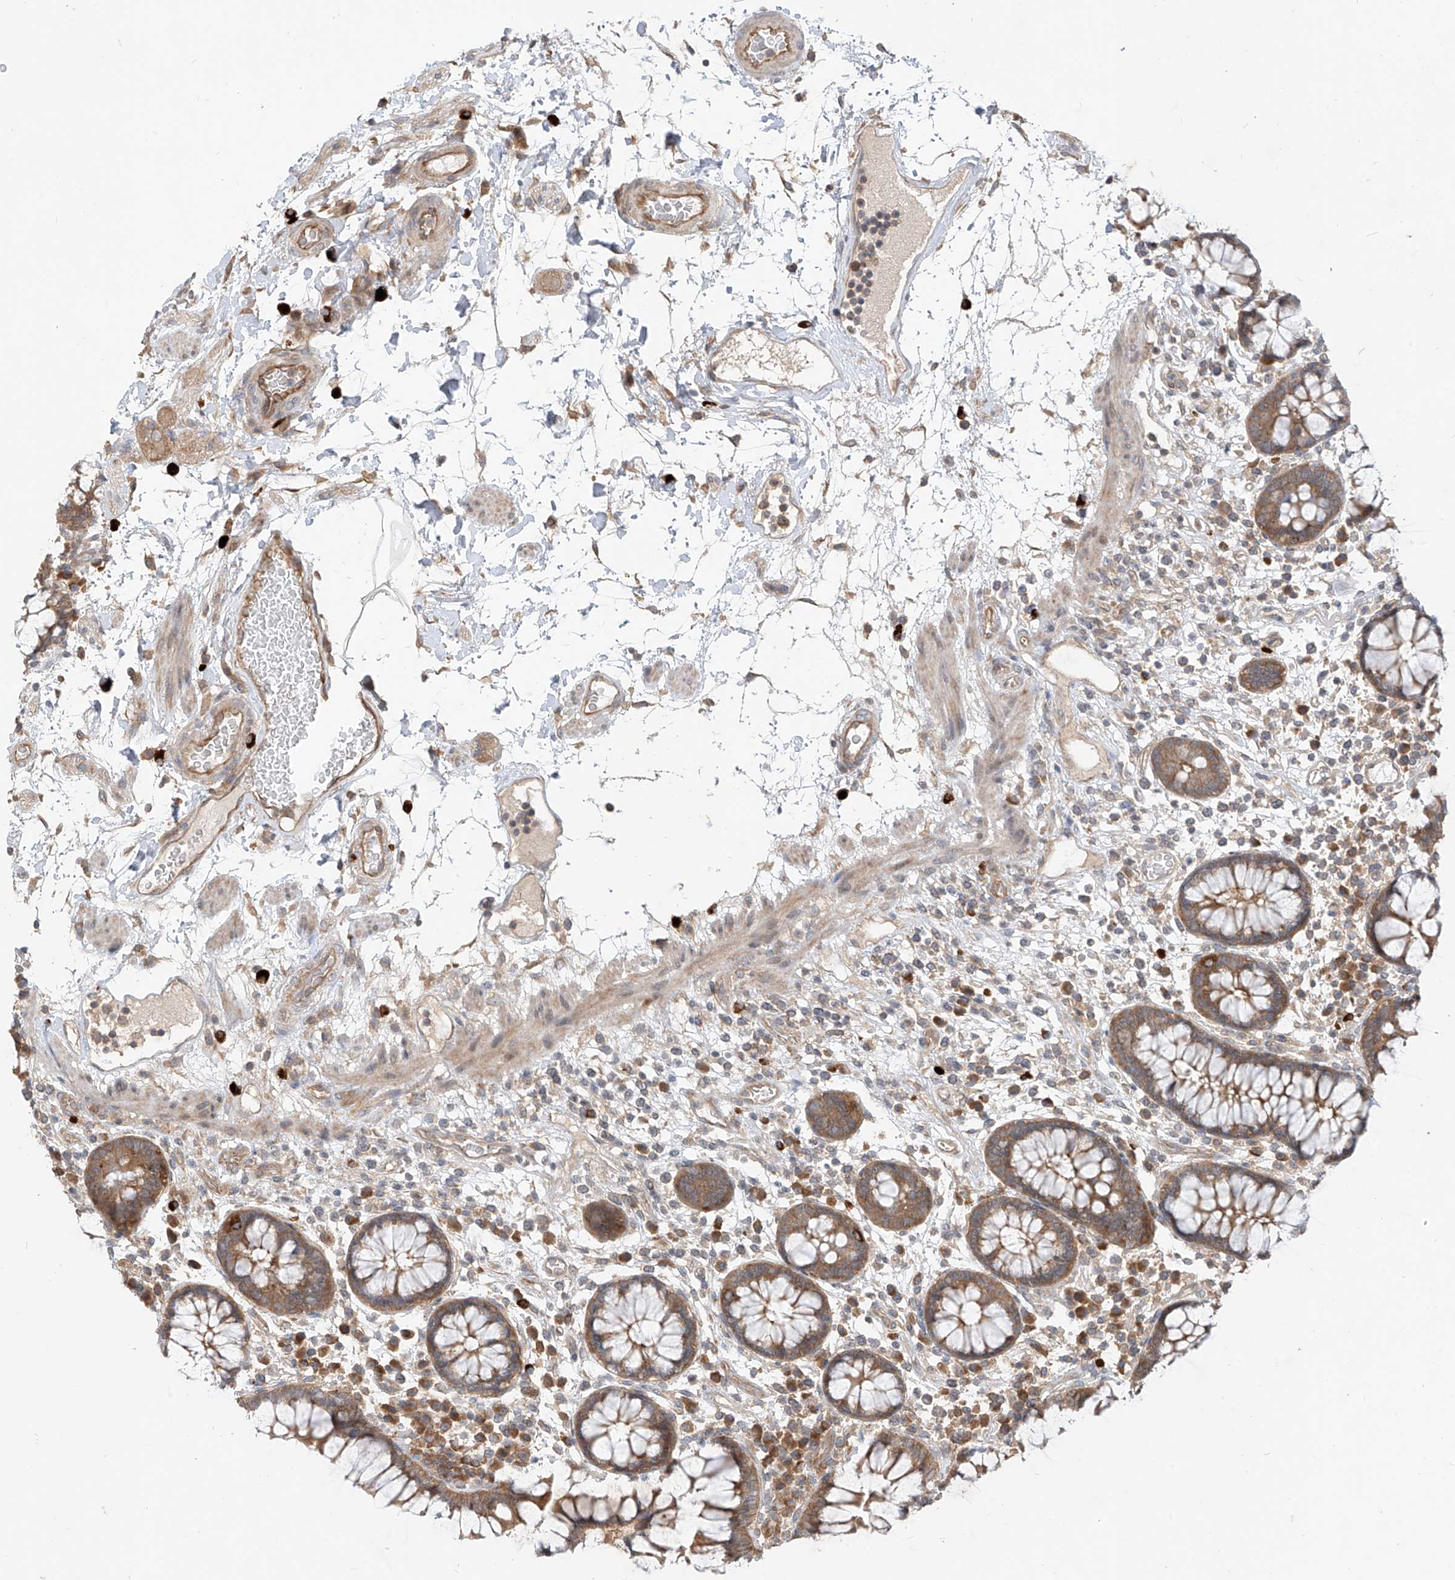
{"staining": {"intensity": "moderate", "quantity": ">75%", "location": "cytoplasmic/membranous"}, "tissue": "colon", "cell_type": "Endothelial cells", "image_type": "normal", "snomed": [{"axis": "morphology", "description": "Normal tissue, NOS"}, {"axis": "topography", "description": "Colon"}], "caption": "Protein expression analysis of unremarkable human colon reveals moderate cytoplasmic/membranous expression in approximately >75% of endothelial cells. (Brightfield microscopy of DAB IHC at high magnification).", "gene": "MTUS2", "patient": {"sex": "female", "age": 79}}